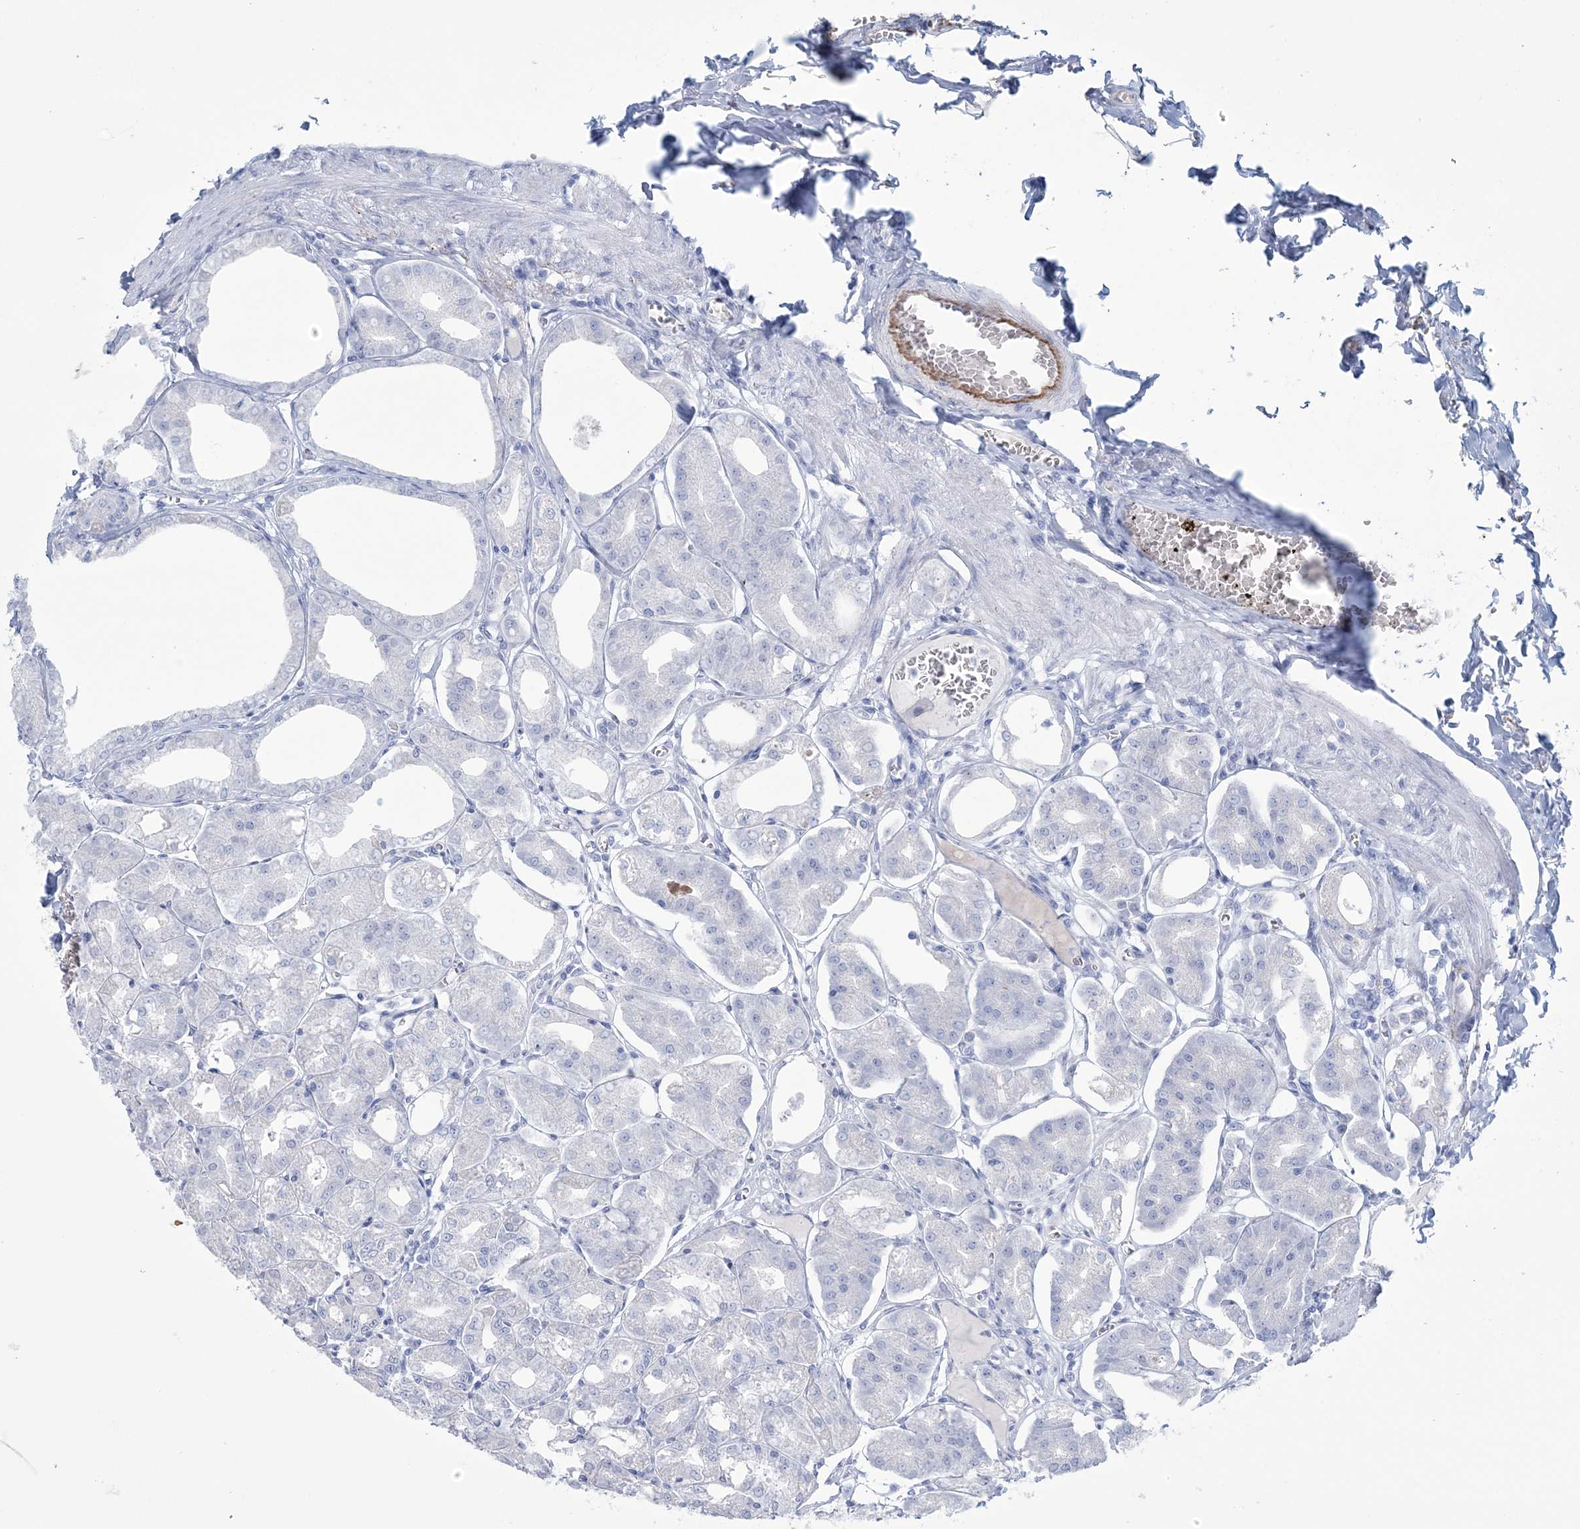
{"staining": {"intensity": "negative", "quantity": "none", "location": "none"}, "tissue": "stomach", "cell_type": "Glandular cells", "image_type": "normal", "snomed": [{"axis": "morphology", "description": "Normal tissue, NOS"}, {"axis": "topography", "description": "Stomach, lower"}], "caption": "Immunohistochemistry (IHC) of benign stomach demonstrates no positivity in glandular cells.", "gene": "DPCD", "patient": {"sex": "male", "age": 71}}